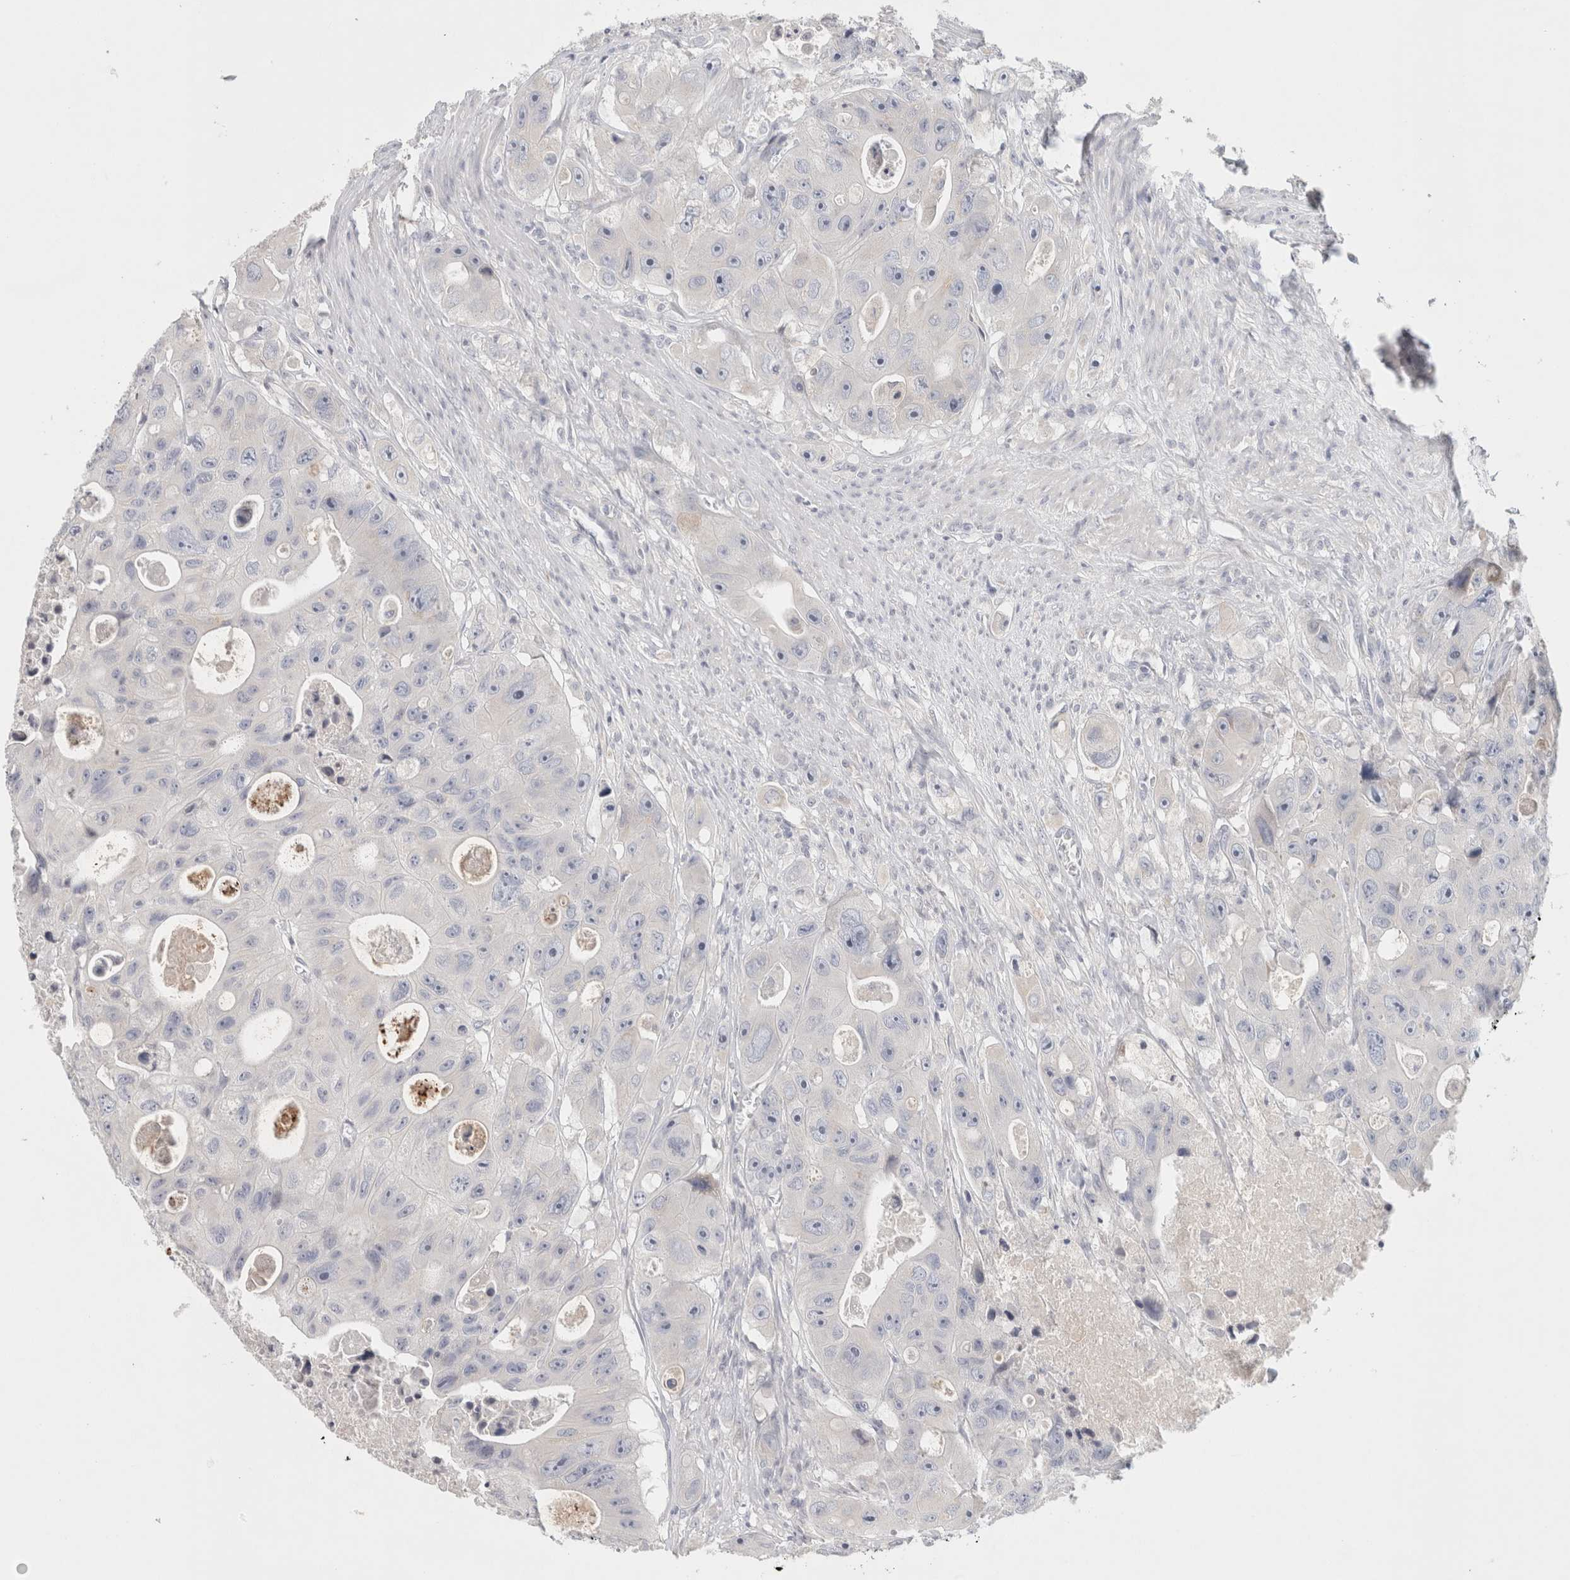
{"staining": {"intensity": "negative", "quantity": "none", "location": "none"}, "tissue": "colorectal cancer", "cell_type": "Tumor cells", "image_type": "cancer", "snomed": [{"axis": "morphology", "description": "Adenocarcinoma, NOS"}, {"axis": "topography", "description": "Colon"}], "caption": "Colorectal cancer (adenocarcinoma) stained for a protein using IHC shows no positivity tumor cells.", "gene": "STK31", "patient": {"sex": "female", "age": 46}}